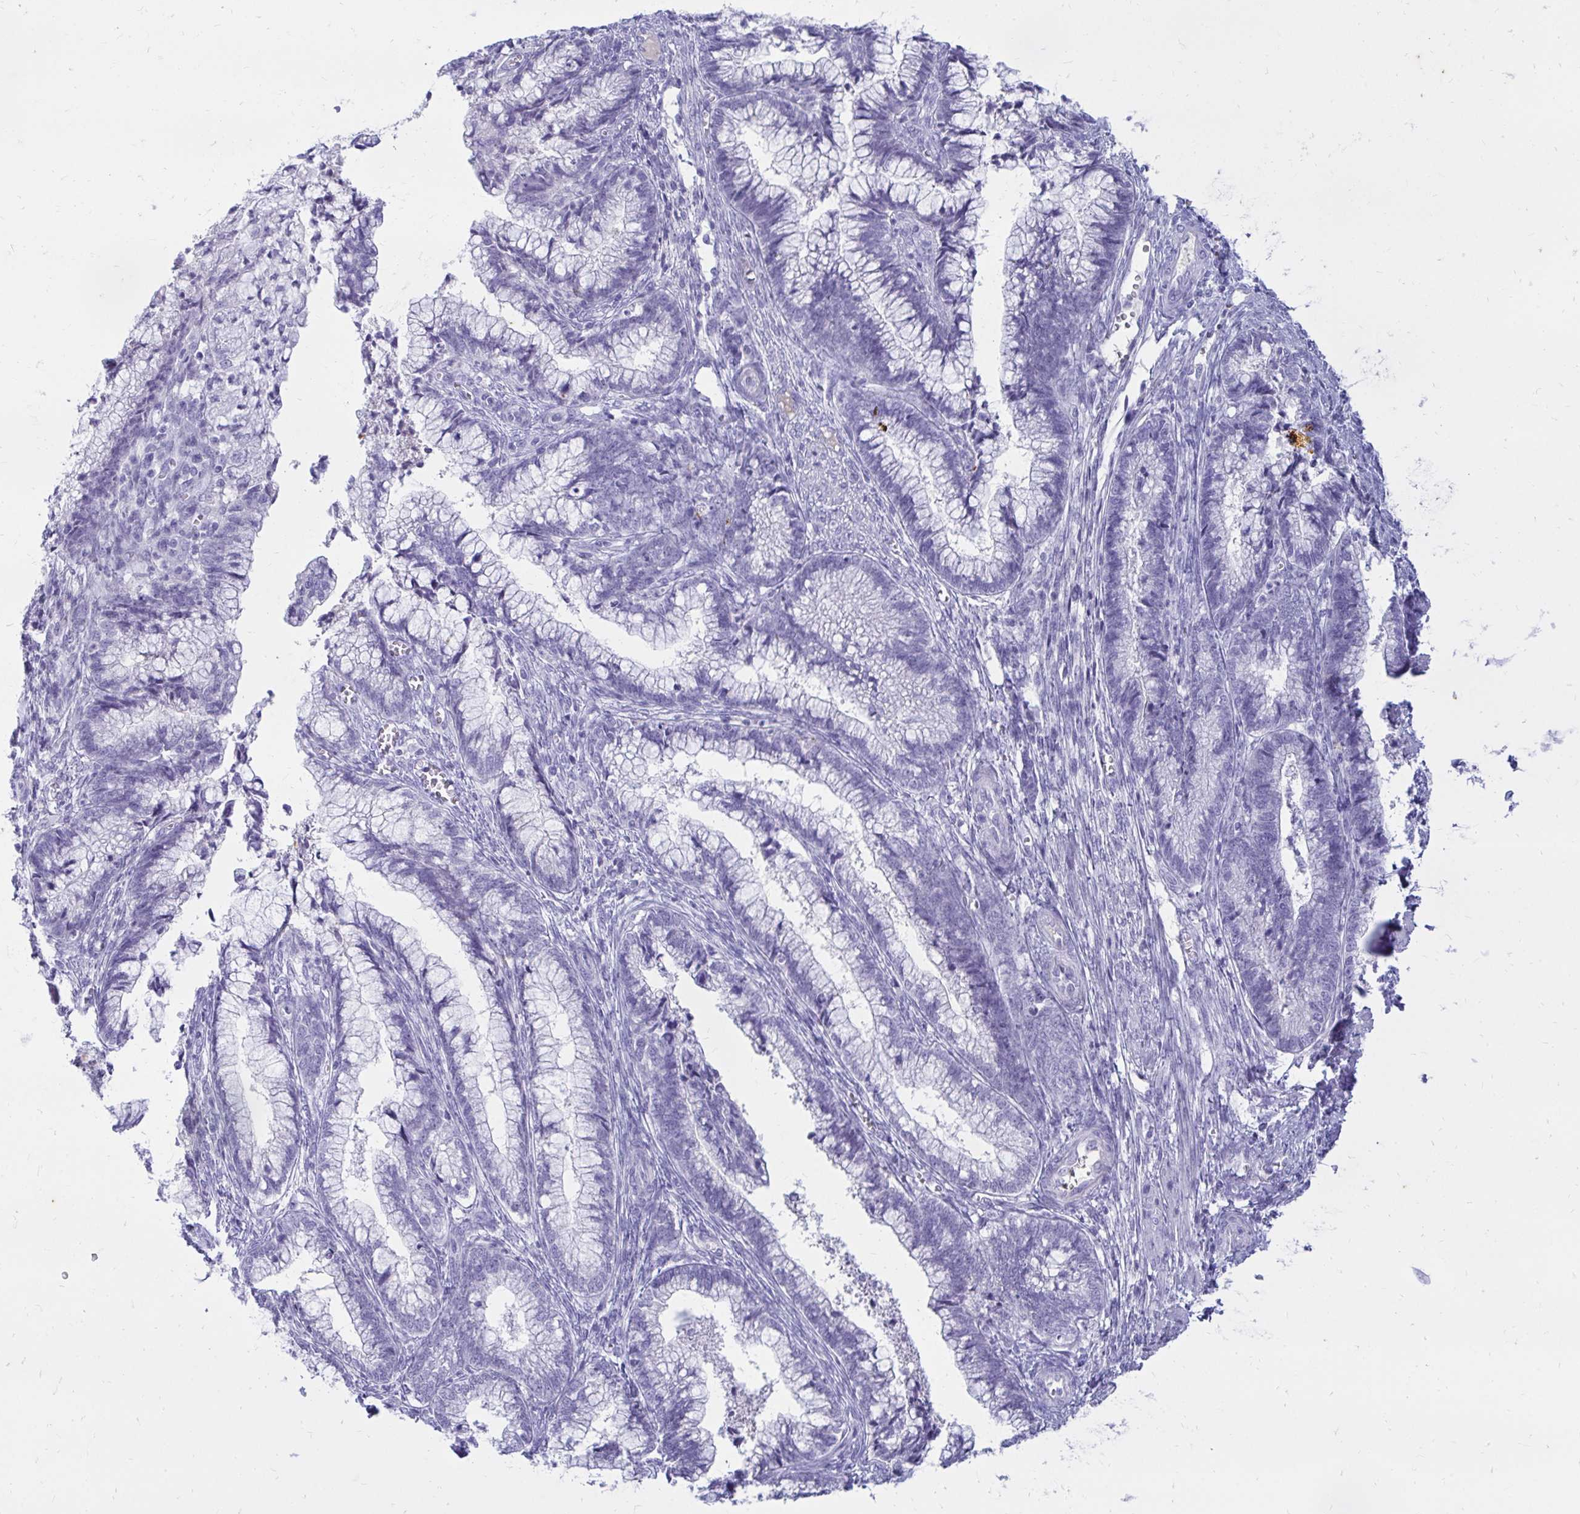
{"staining": {"intensity": "negative", "quantity": "none", "location": "none"}, "tissue": "cervical cancer", "cell_type": "Tumor cells", "image_type": "cancer", "snomed": [{"axis": "morphology", "description": "Adenocarcinoma, NOS"}, {"axis": "topography", "description": "Cervix"}], "caption": "Tumor cells are negative for protein expression in human cervical adenocarcinoma. The staining was performed using DAB (3,3'-diaminobenzidine) to visualize the protein expression in brown, while the nuclei were stained in blue with hematoxylin (Magnification: 20x).", "gene": "NANOGNB", "patient": {"sex": "female", "age": 44}}